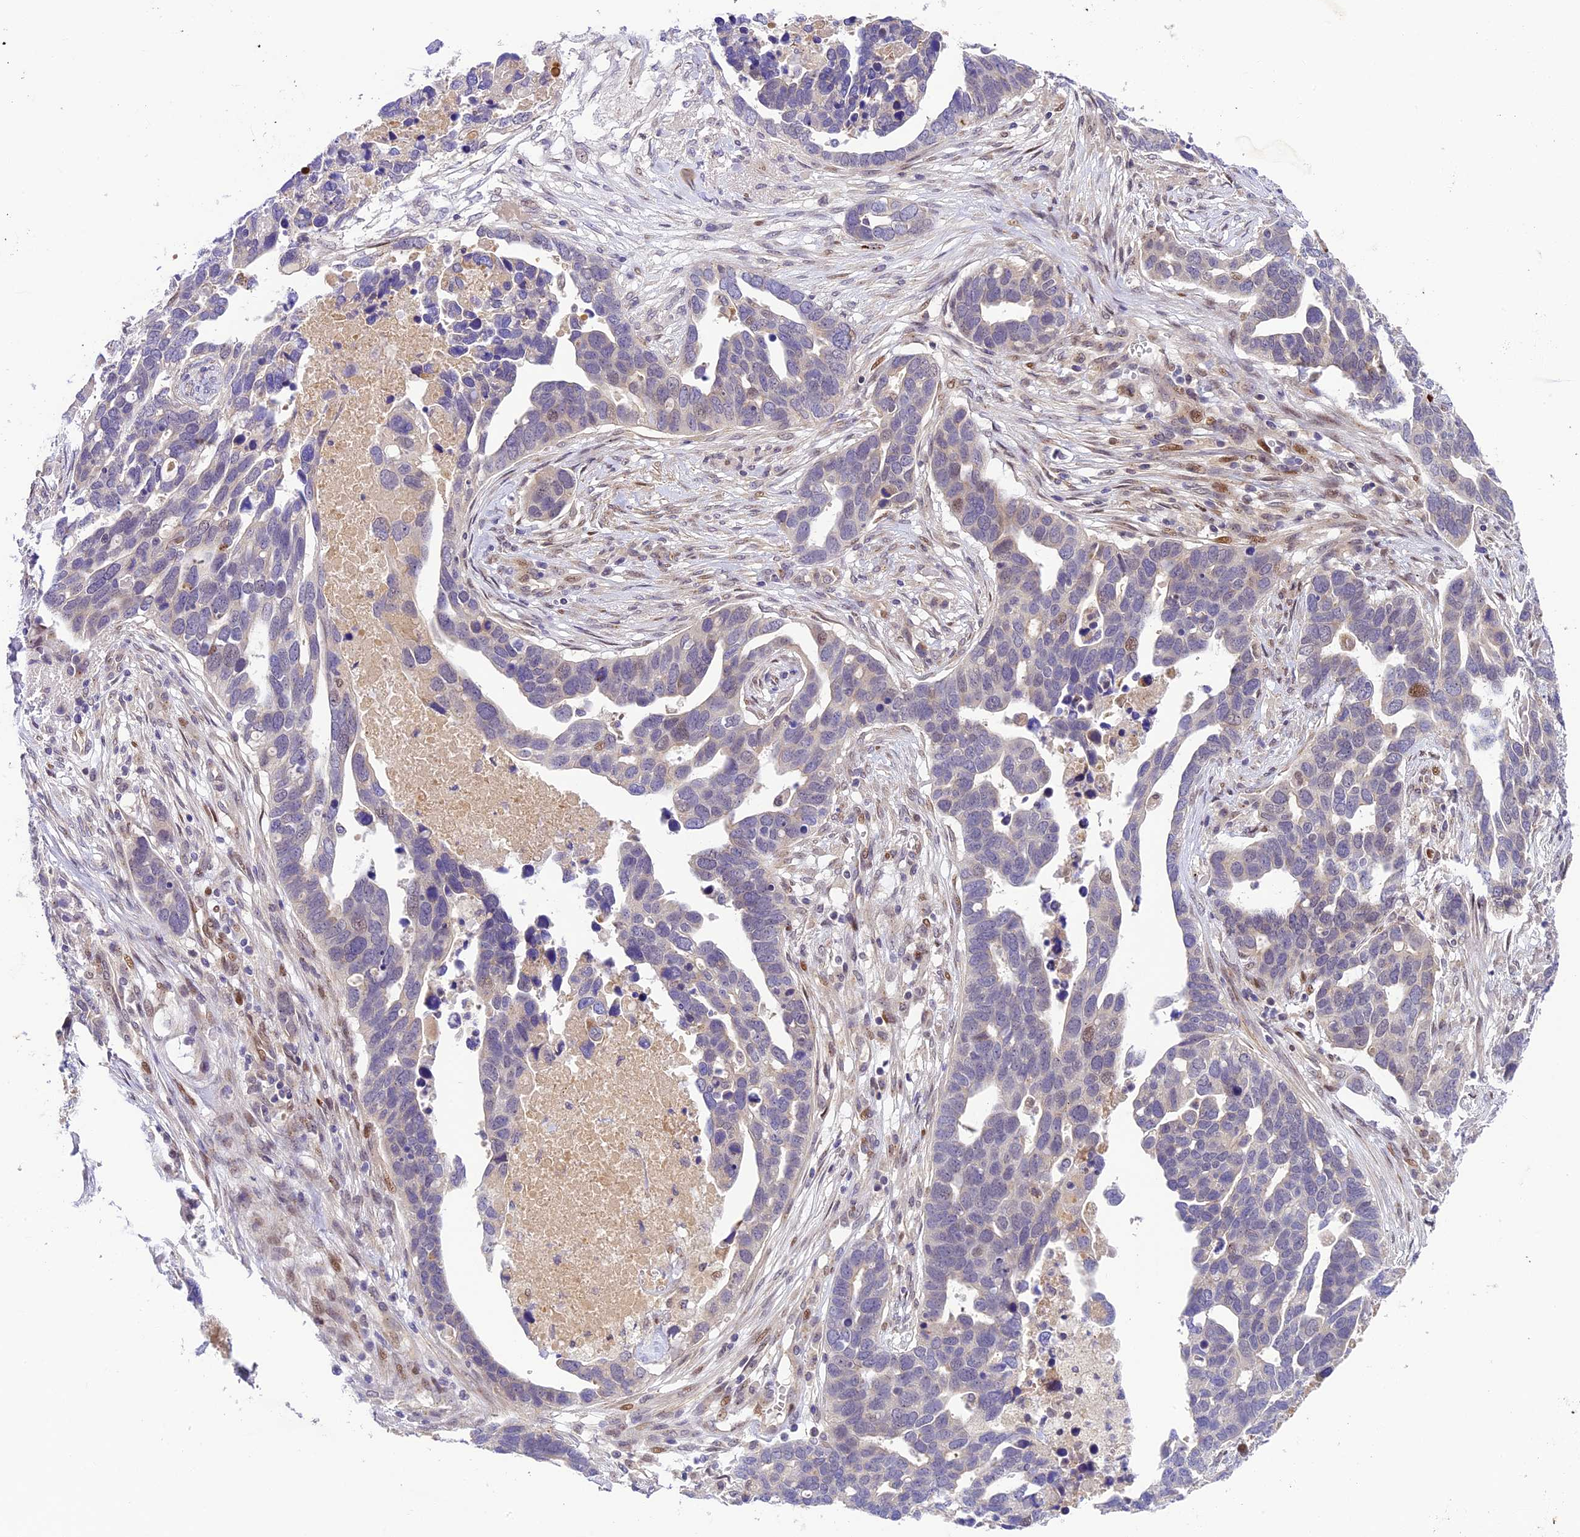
{"staining": {"intensity": "weak", "quantity": "<25%", "location": "nuclear"}, "tissue": "ovarian cancer", "cell_type": "Tumor cells", "image_type": "cancer", "snomed": [{"axis": "morphology", "description": "Cystadenocarcinoma, serous, NOS"}, {"axis": "topography", "description": "Ovary"}], "caption": "High power microscopy image of an IHC histopathology image of serous cystadenocarcinoma (ovarian), revealing no significant positivity in tumor cells.", "gene": "NEK8", "patient": {"sex": "female", "age": 54}}